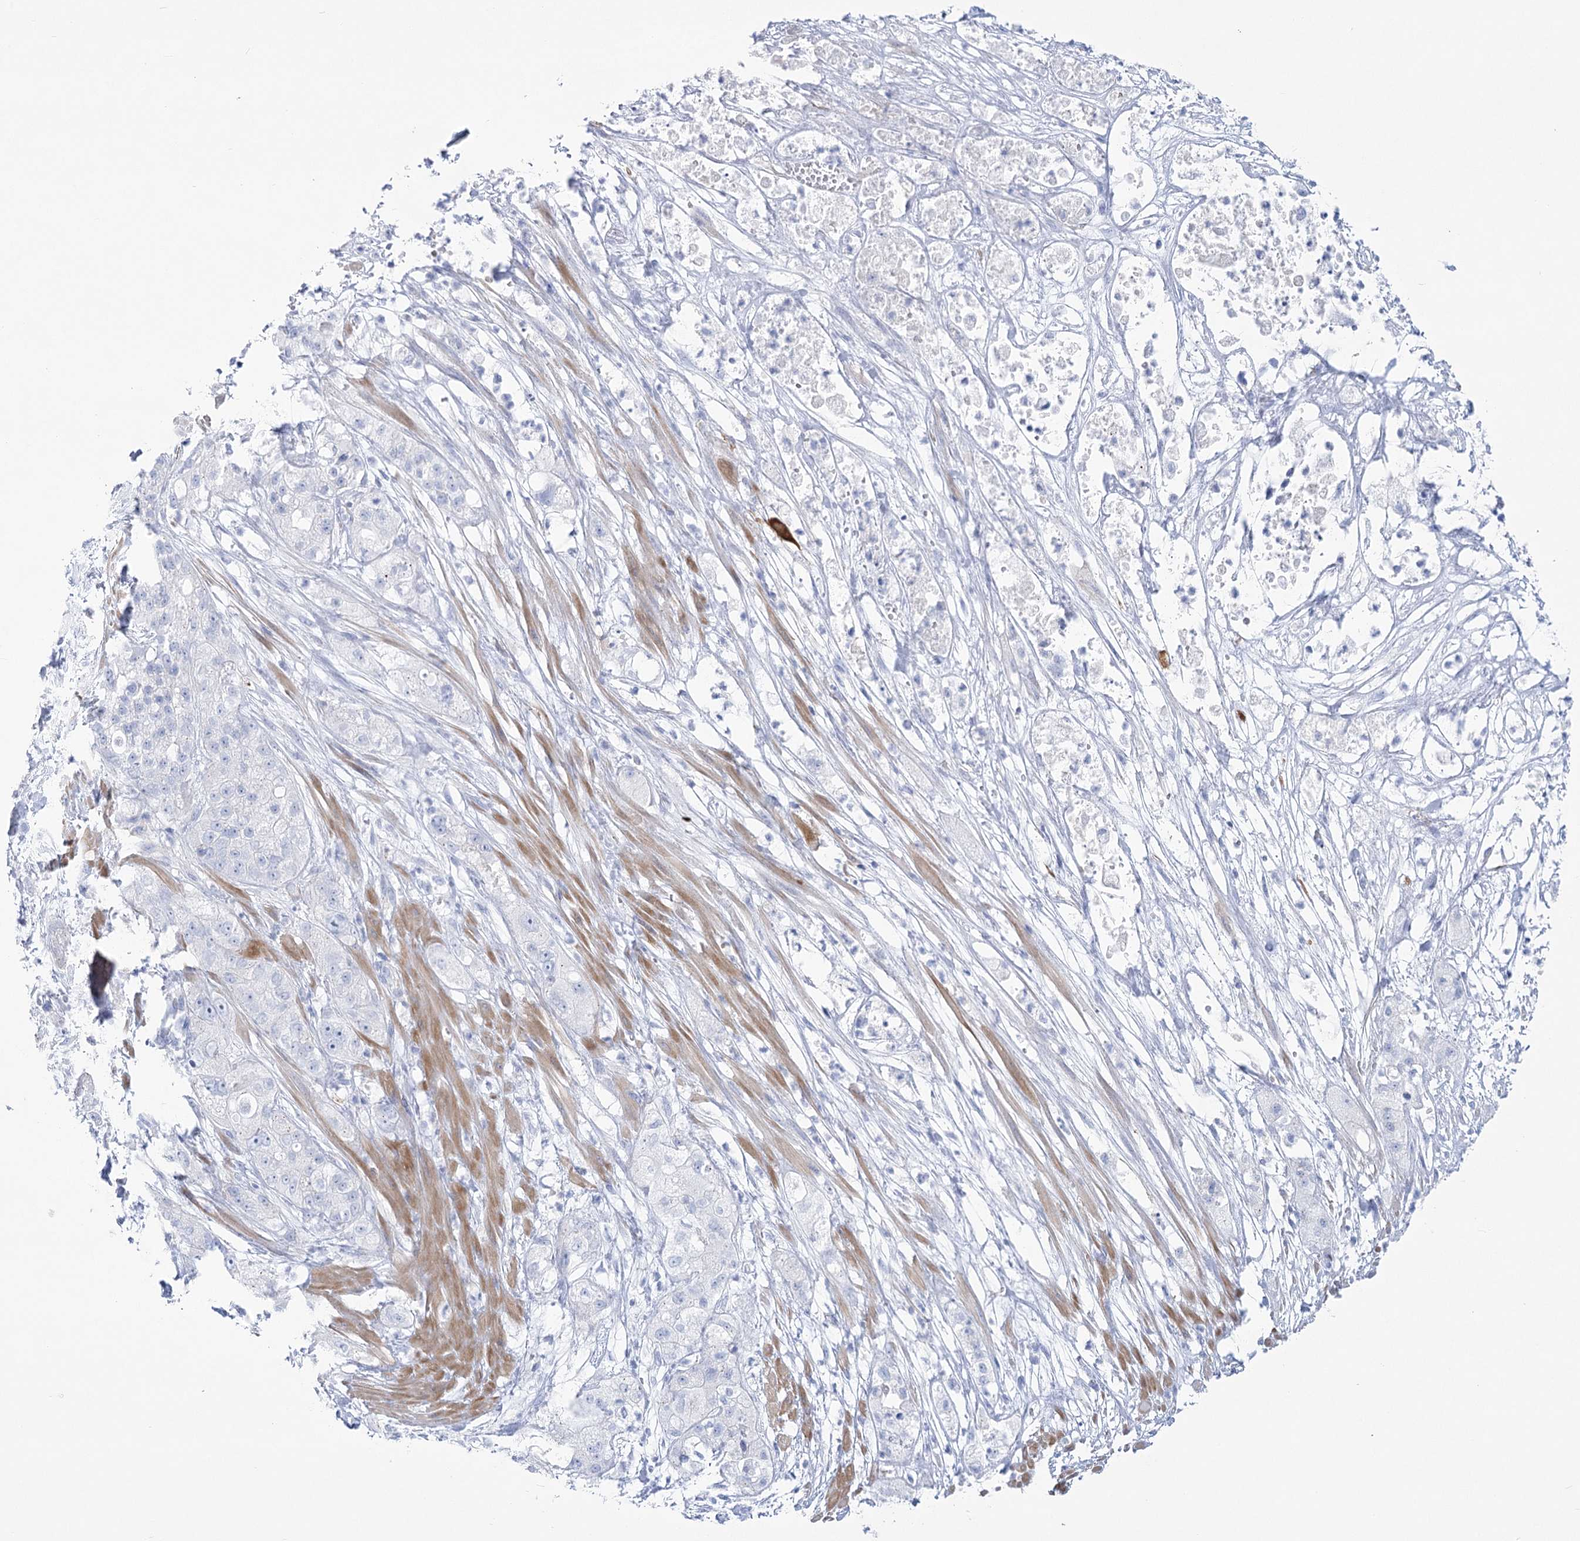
{"staining": {"intensity": "negative", "quantity": "none", "location": "none"}, "tissue": "pancreatic cancer", "cell_type": "Tumor cells", "image_type": "cancer", "snomed": [{"axis": "morphology", "description": "Adenocarcinoma, NOS"}, {"axis": "topography", "description": "Pancreas"}], "caption": "DAB immunohistochemical staining of pancreatic cancer exhibits no significant positivity in tumor cells.", "gene": "PCDHA1", "patient": {"sex": "female", "age": 78}}